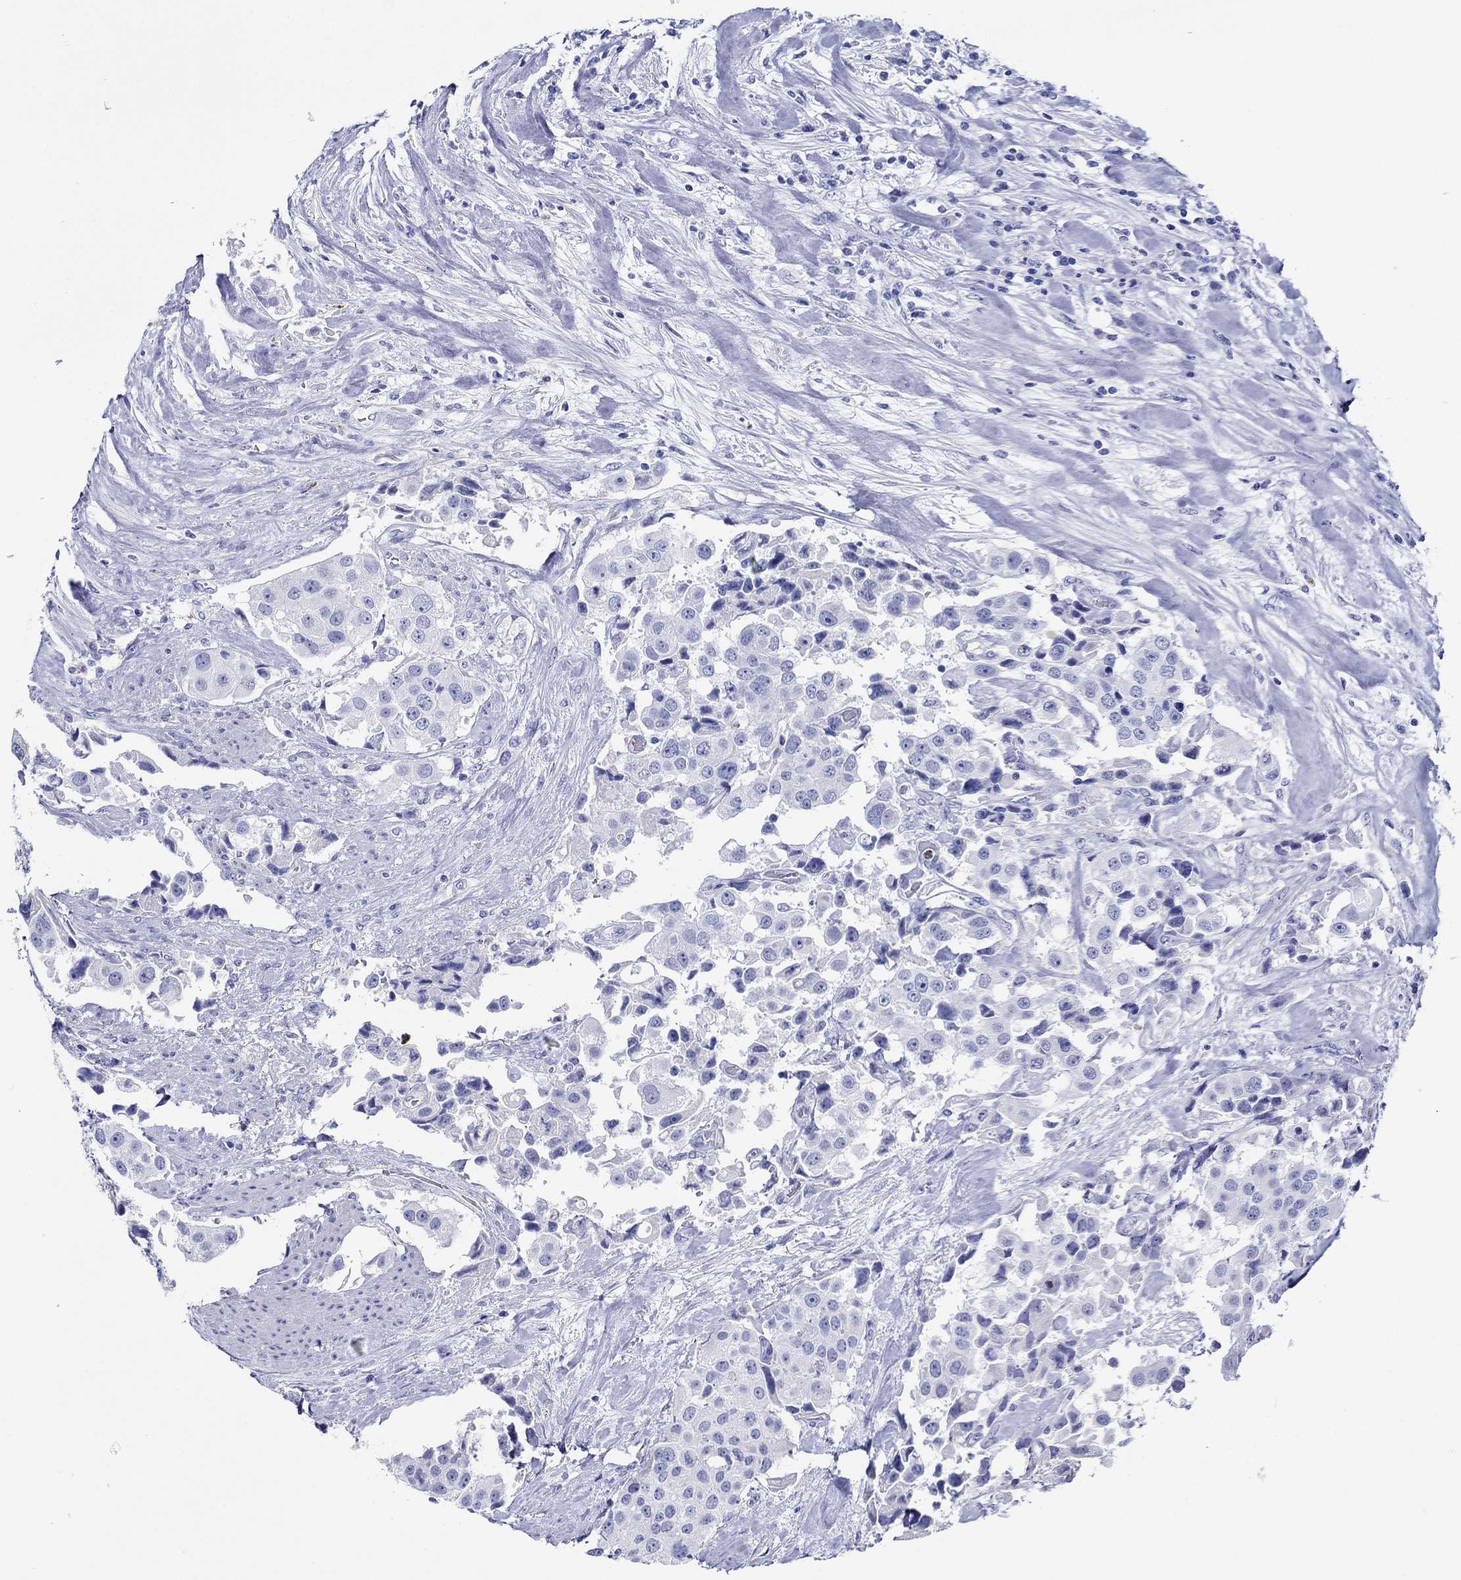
{"staining": {"intensity": "negative", "quantity": "none", "location": "none"}, "tissue": "urothelial cancer", "cell_type": "Tumor cells", "image_type": "cancer", "snomed": [{"axis": "morphology", "description": "Urothelial carcinoma, High grade"}, {"axis": "topography", "description": "Urinary bladder"}], "caption": "Photomicrograph shows no significant protein positivity in tumor cells of urothelial cancer. (DAB (3,3'-diaminobenzidine) immunohistochemistry, high magnification).", "gene": "EPX", "patient": {"sex": "female", "age": 64}}